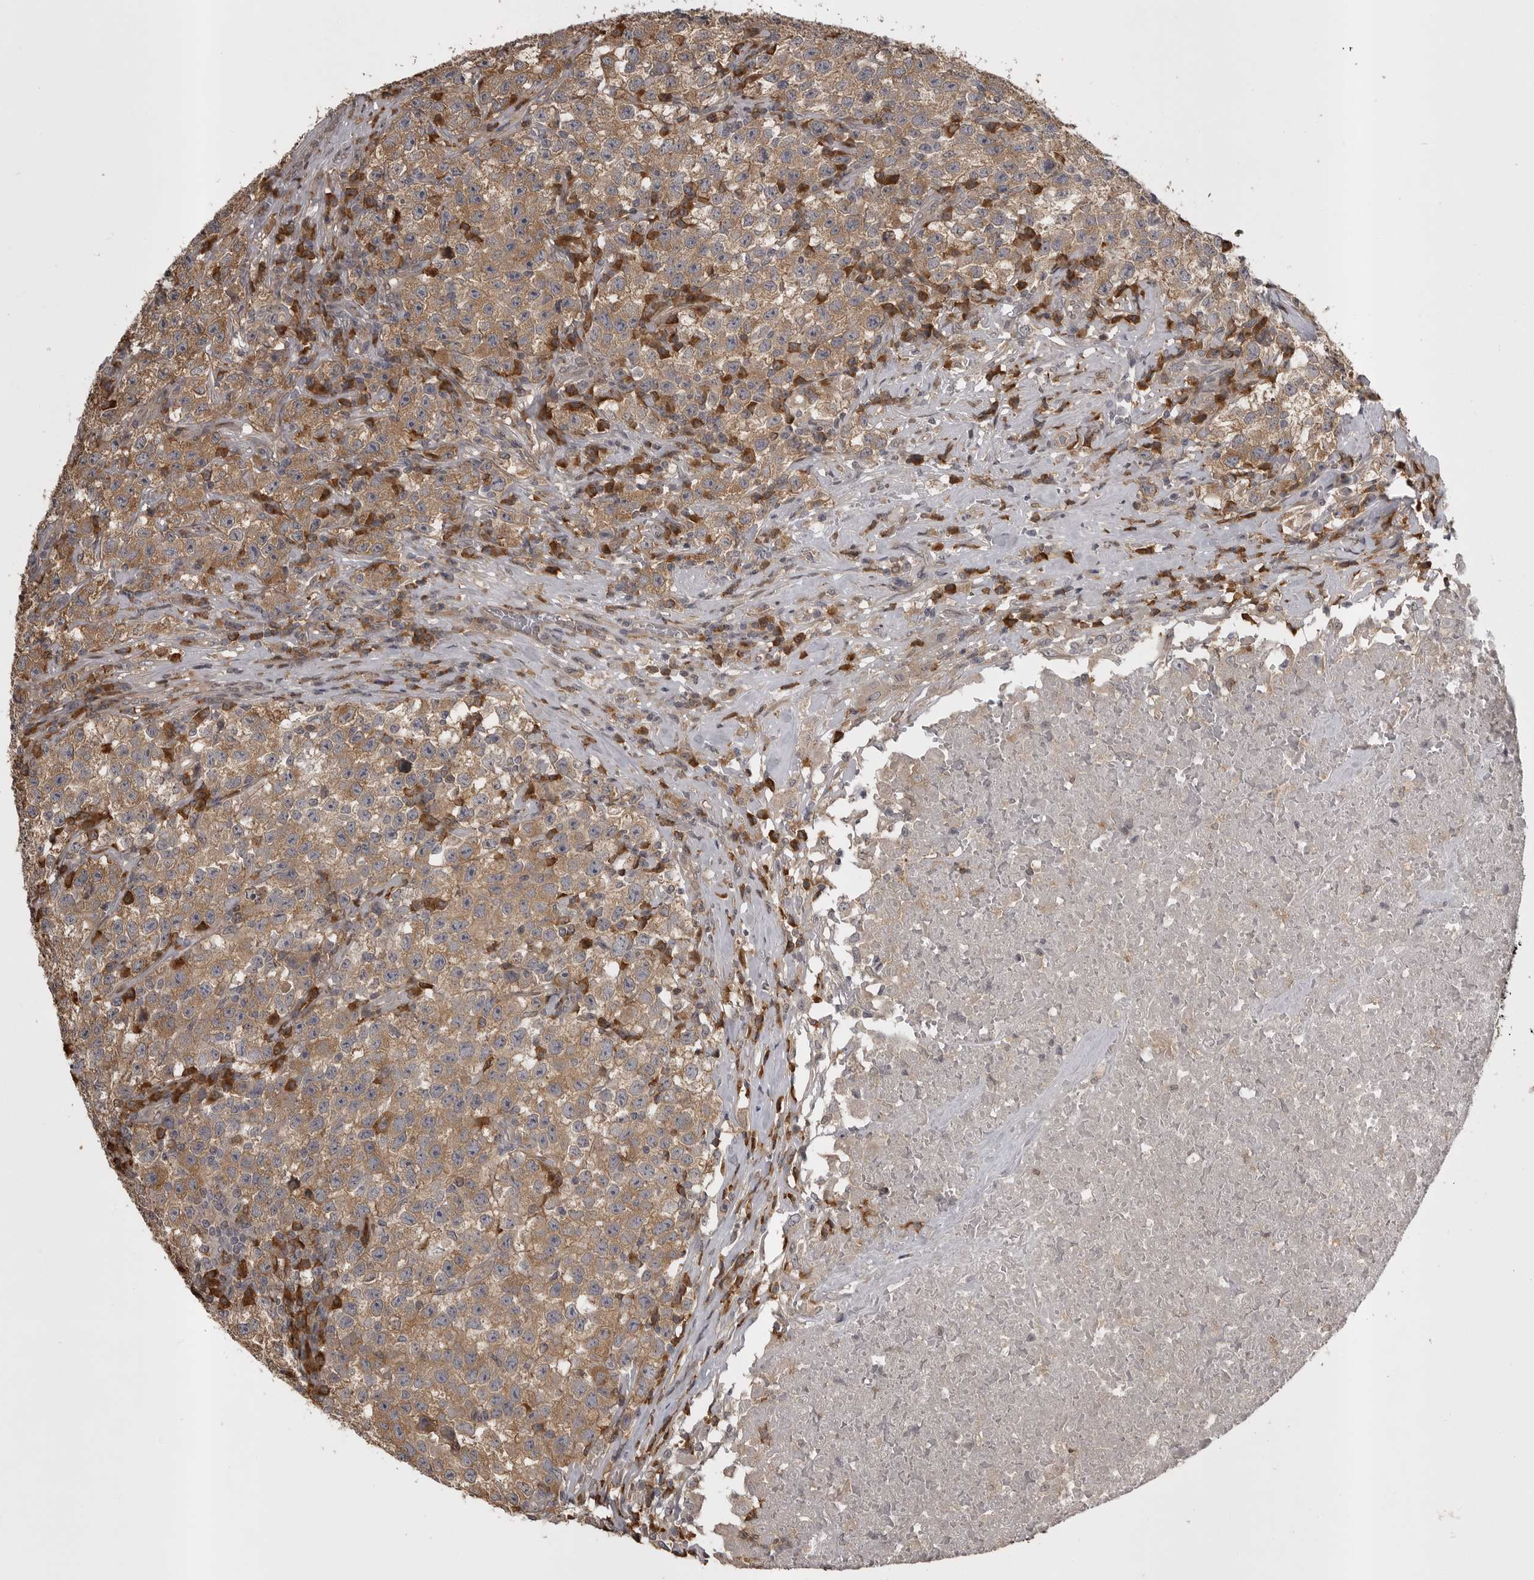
{"staining": {"intensity": "moderate", "quantity": ">75%", "location": "cytoplasmic/membranous"}, "tissue": "testis cancer", "cell_type": "Tumor cells", "image_type": "cancer", "snomed": [{"axis": "morphology", "description": "Seminoma, NOS"}, {"axis": "topography", "description": "Testis"}], "caption": "Immunohistochemical staining of human testis cancer (seminoma) reveals moderate cytoplasmic/membranous protein positivity in approximately >75% of tumor cells.", "gene": "SNX16", "patient": {"sex": "male", "age": 22}}